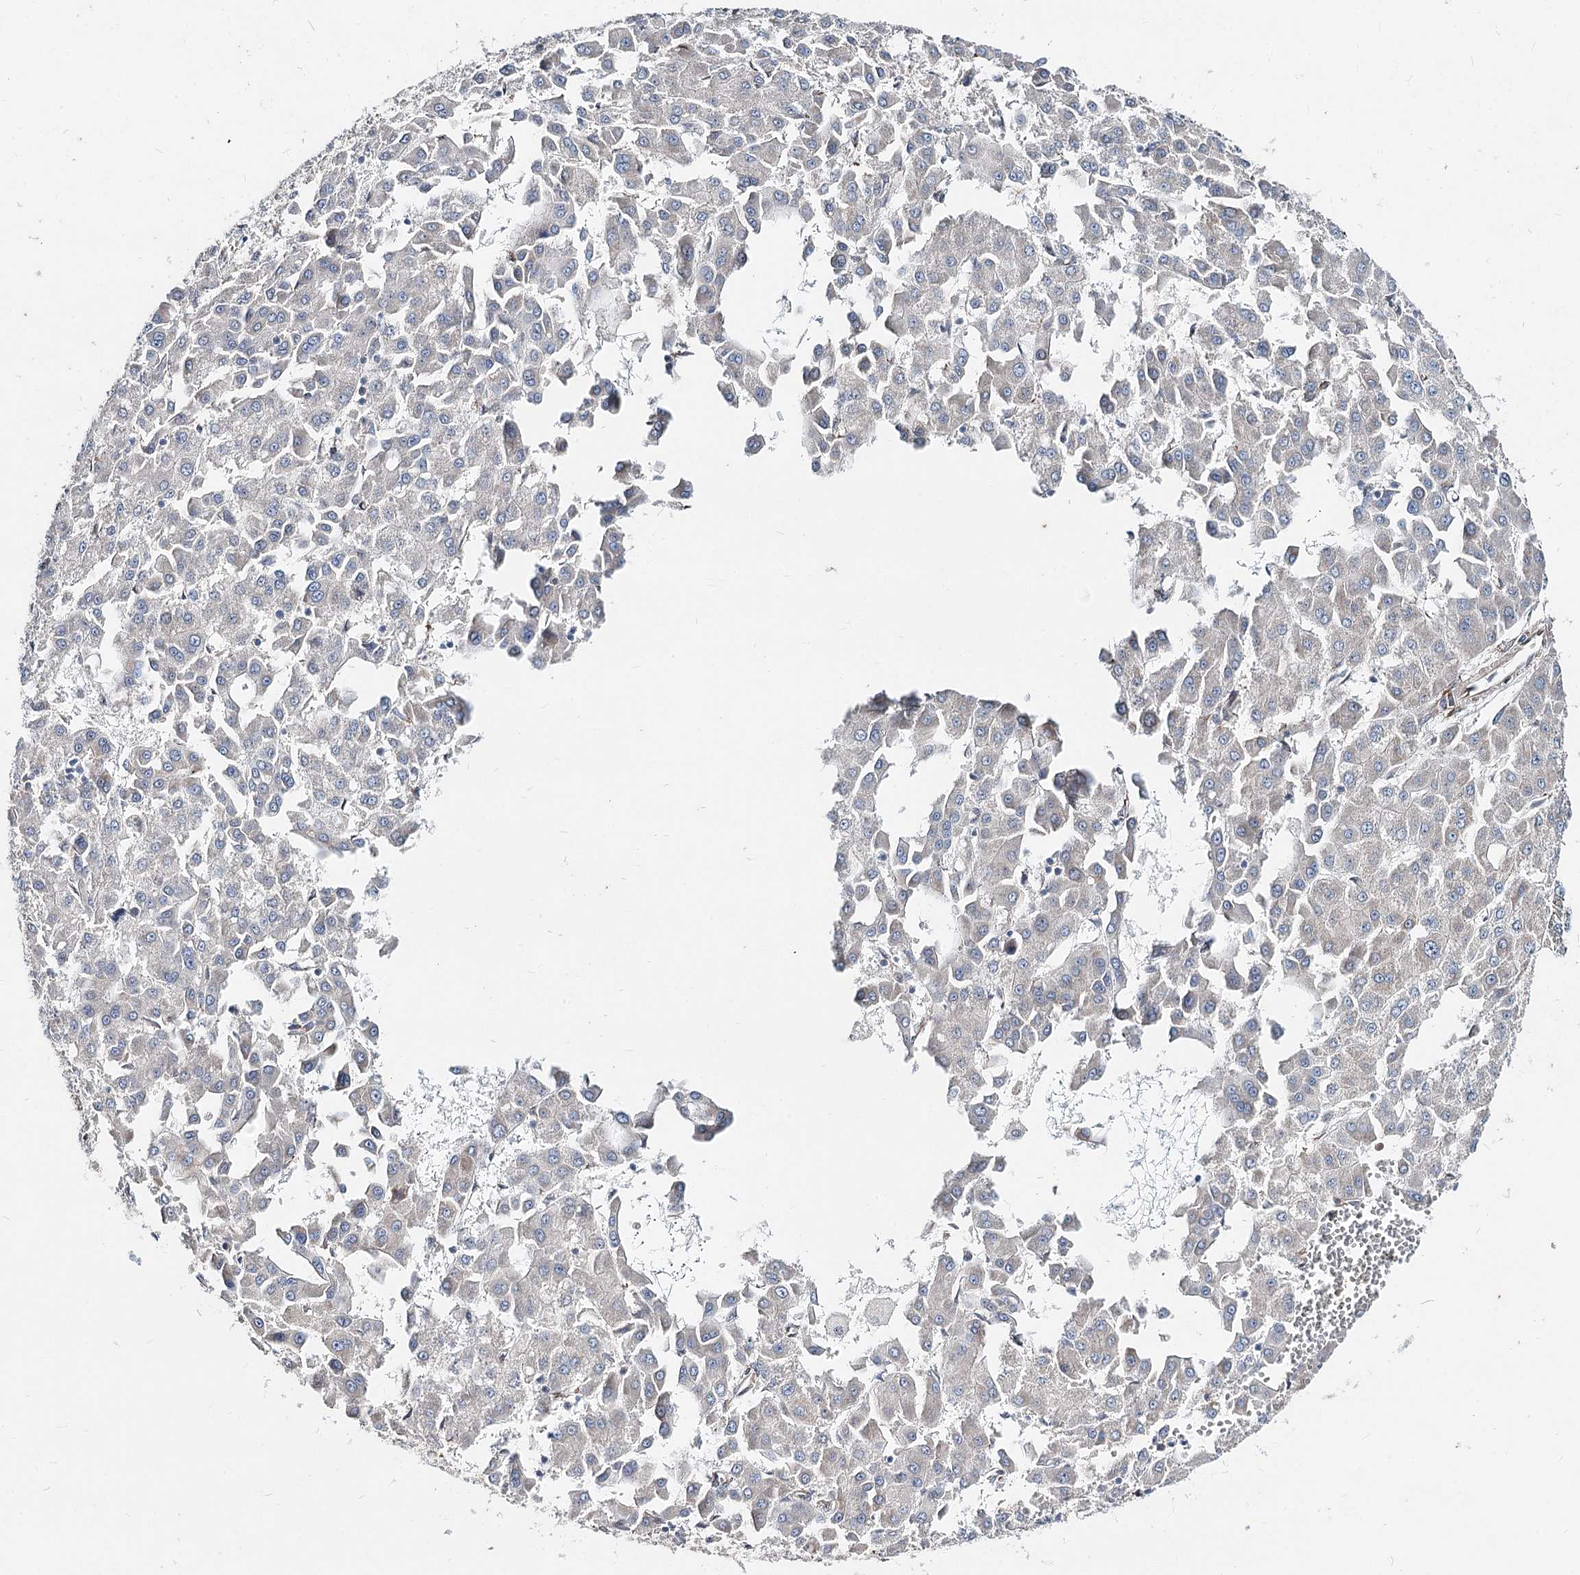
{"staining": {"intensity": "negative", "quantity": "none", "location": "none"}, "tissue": "liver cancer", "cell_type": "Tumor cells", "image_type": "cancer", "snomed": [{"axis": "morphology", "description": "Carcinoma, Hepatocellular, NOS"}, {"axis": "topography", "description": "Liver"}], "caption": "Human liver cancer stained for a protein using IHC demonstrates no staining in tumor cells.", "gene": "SPART", "patient": {"sex": "male", "age": 47}}